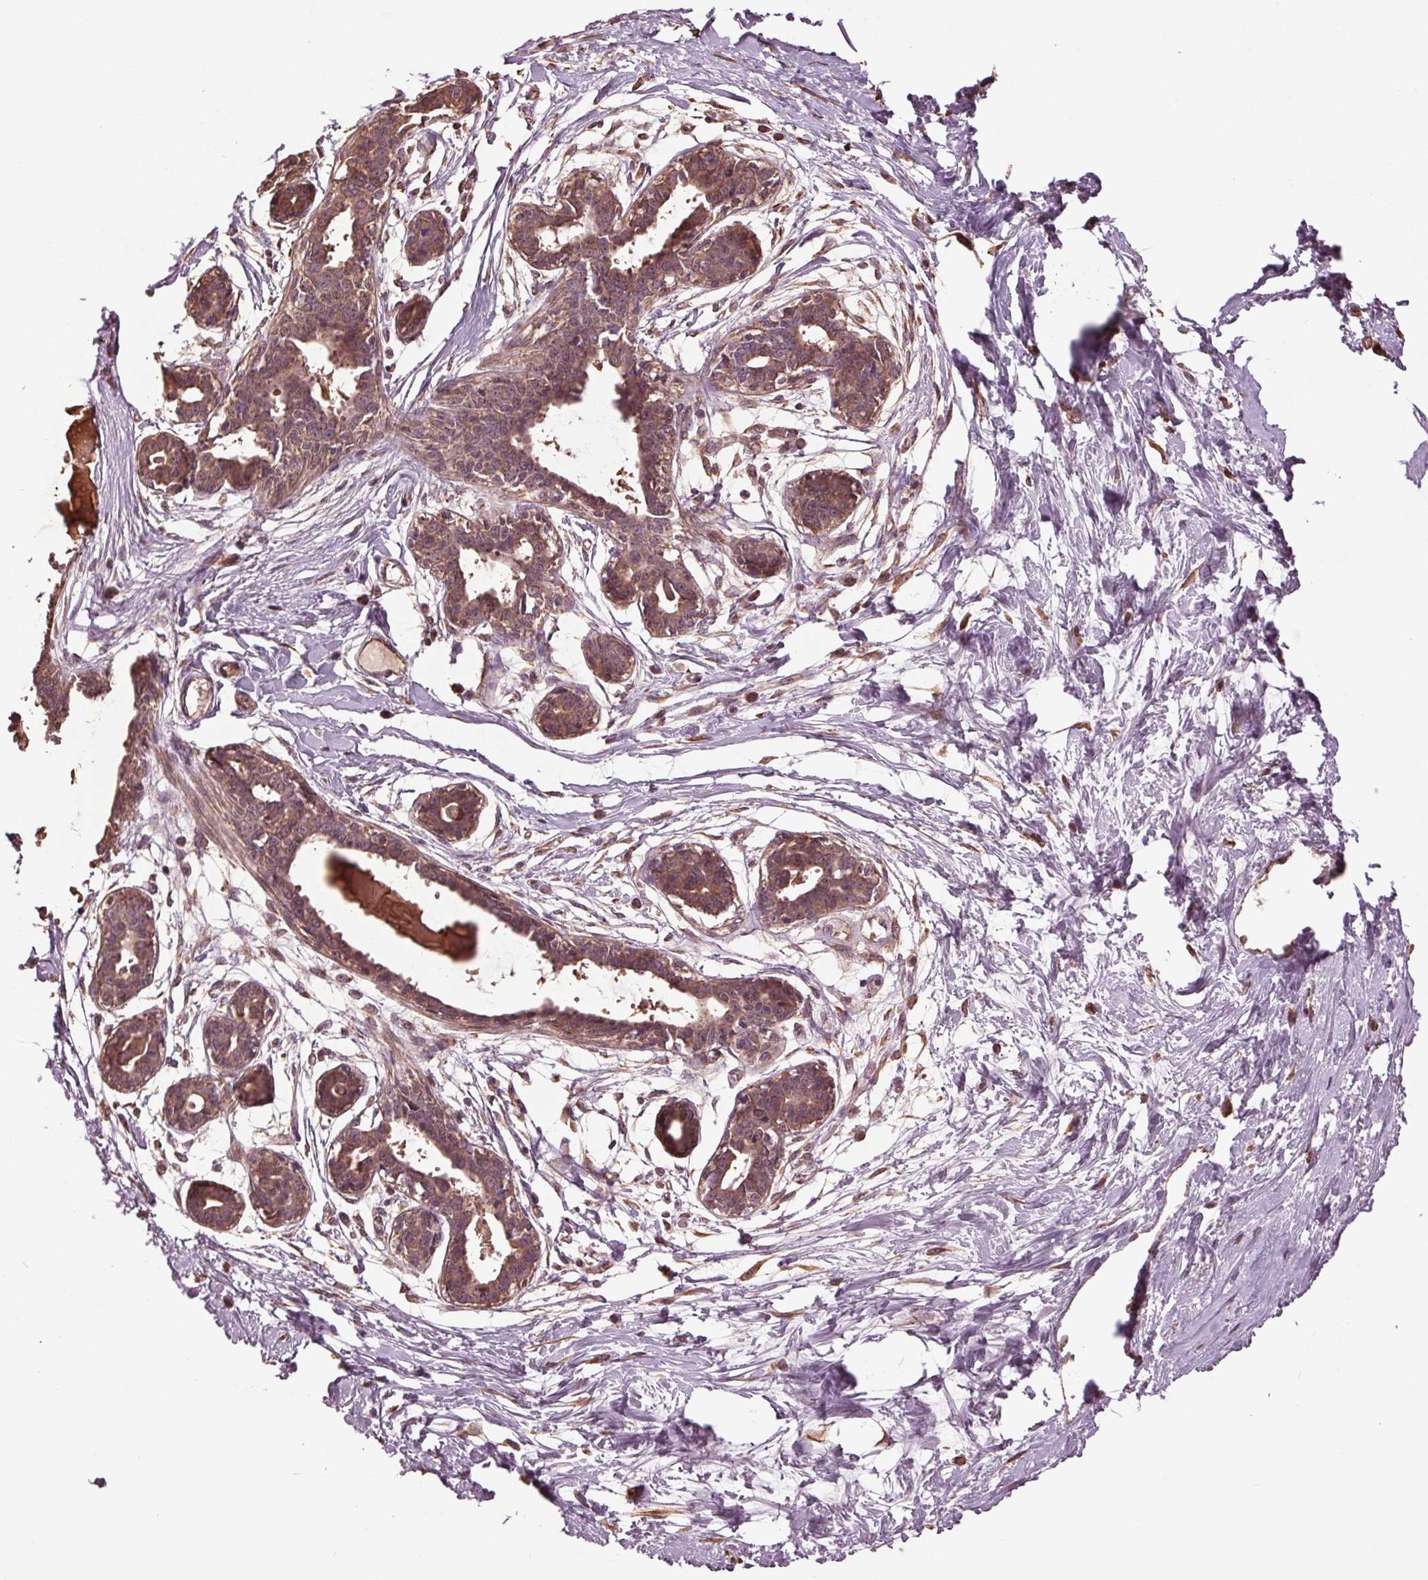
{"staining": {"intensity": "moderate", "quantity": ">75%", "location": "cytoplasmic/membranous"}, "tissue": "breast", "cell_type": "Adipocytes", "image_type": "normal", "snomed": [{"axis": "morphology", "description": "Normal tissue, NOS"}, {"axis": "topography", "description": "Breast"}], "caption": "Breast stained with DAB (3,3'-diaminobenzidine) IHC demonstrates medium levels of moderate cytoplasmic/membranous staining in about >75% of adipocytes.", "gene": "RNPEP", "patient": {"sex": "female", "age": 45}}